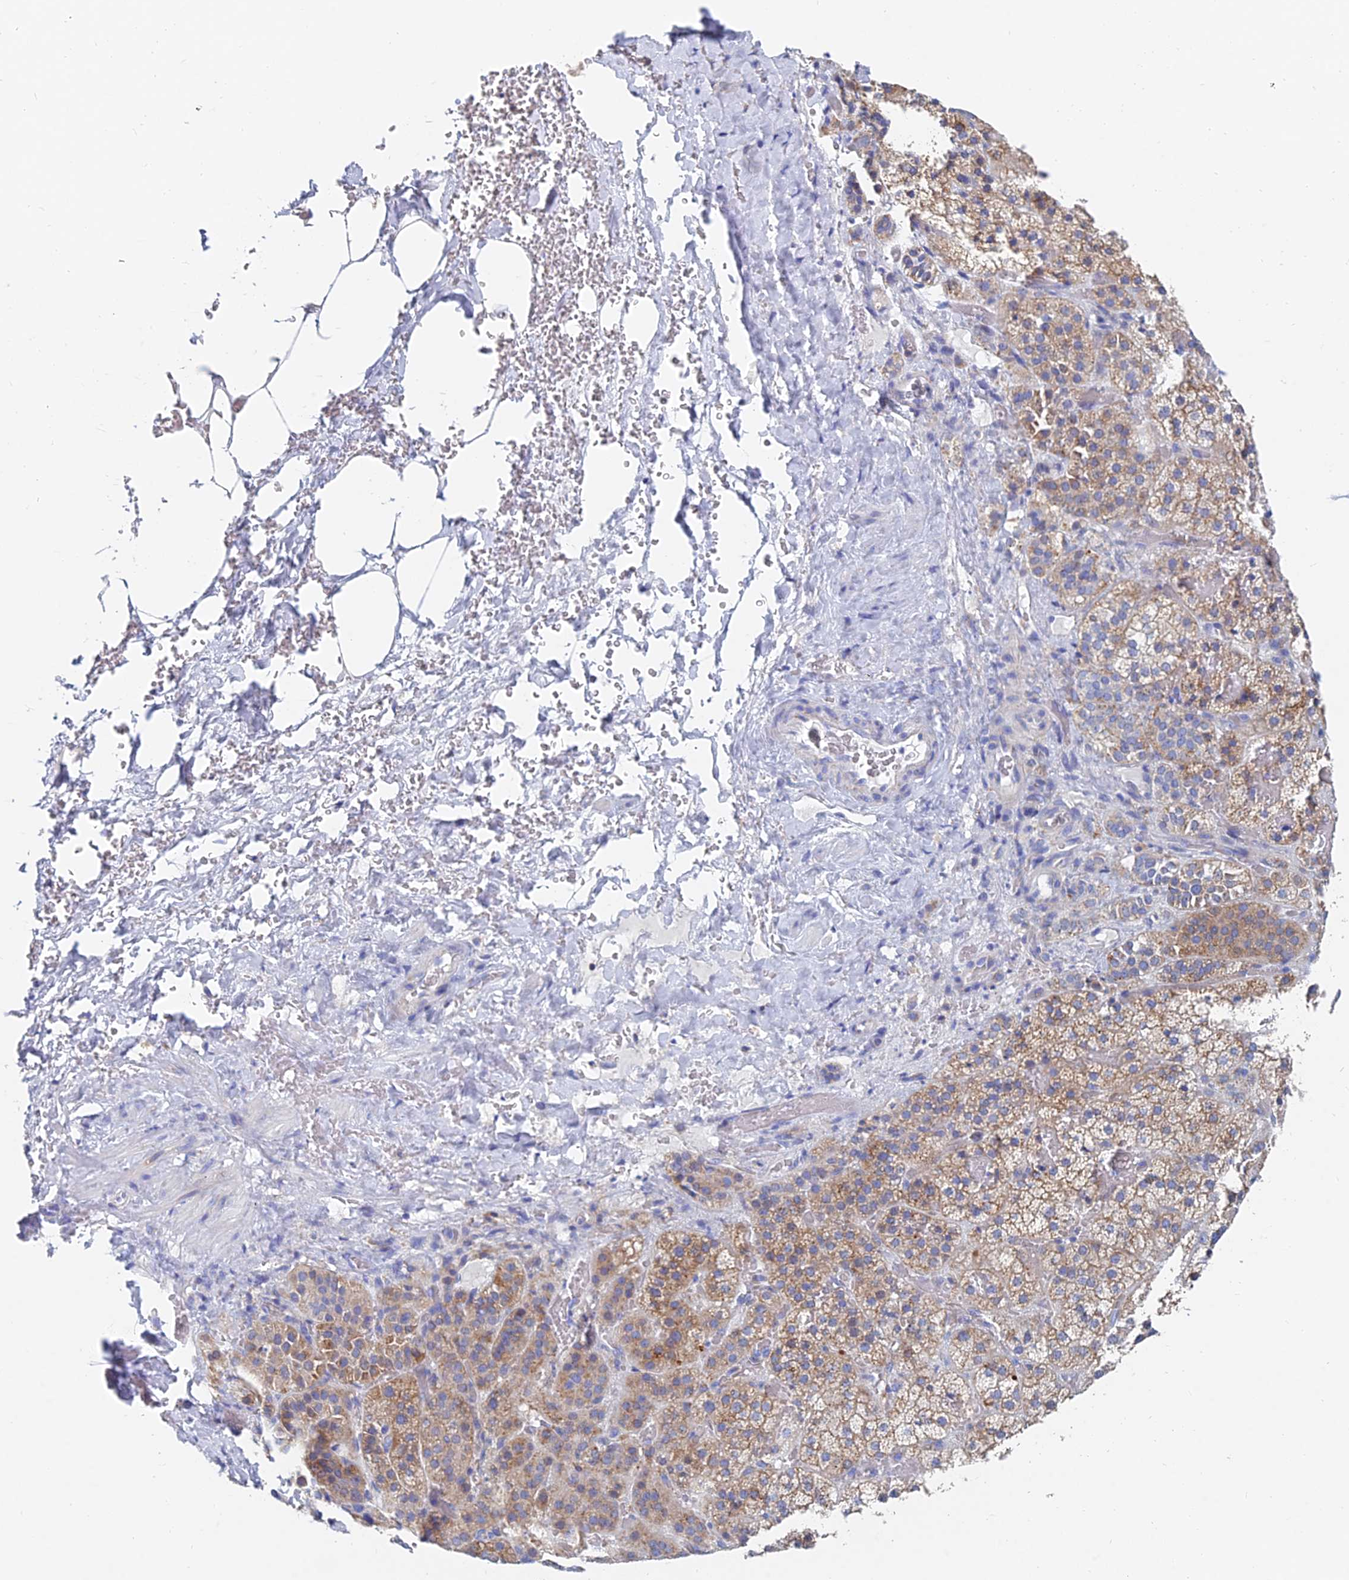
{"staining": {"intensity": "moderate", "quantity": ">75%", "location": "cytoplasmic/membranous"}, "tissue": "adrenal gland", "cell_type": "Glandular cells", "image_type": "normal", "snomed": [{"axis": "morphology", "description": "Normal tissue, NOS"}, {"axis": "topography", "description": "Adrenal gland"}], "caption": "An image showing moderate cytoplasmic/membranous expression in about >75% of glandular cells in unremarkable adrenal gland, as visualized by brown immunohistochemical staining.", "gene": "SPNS1", "patient": {"sex": "male", "age": 57}}